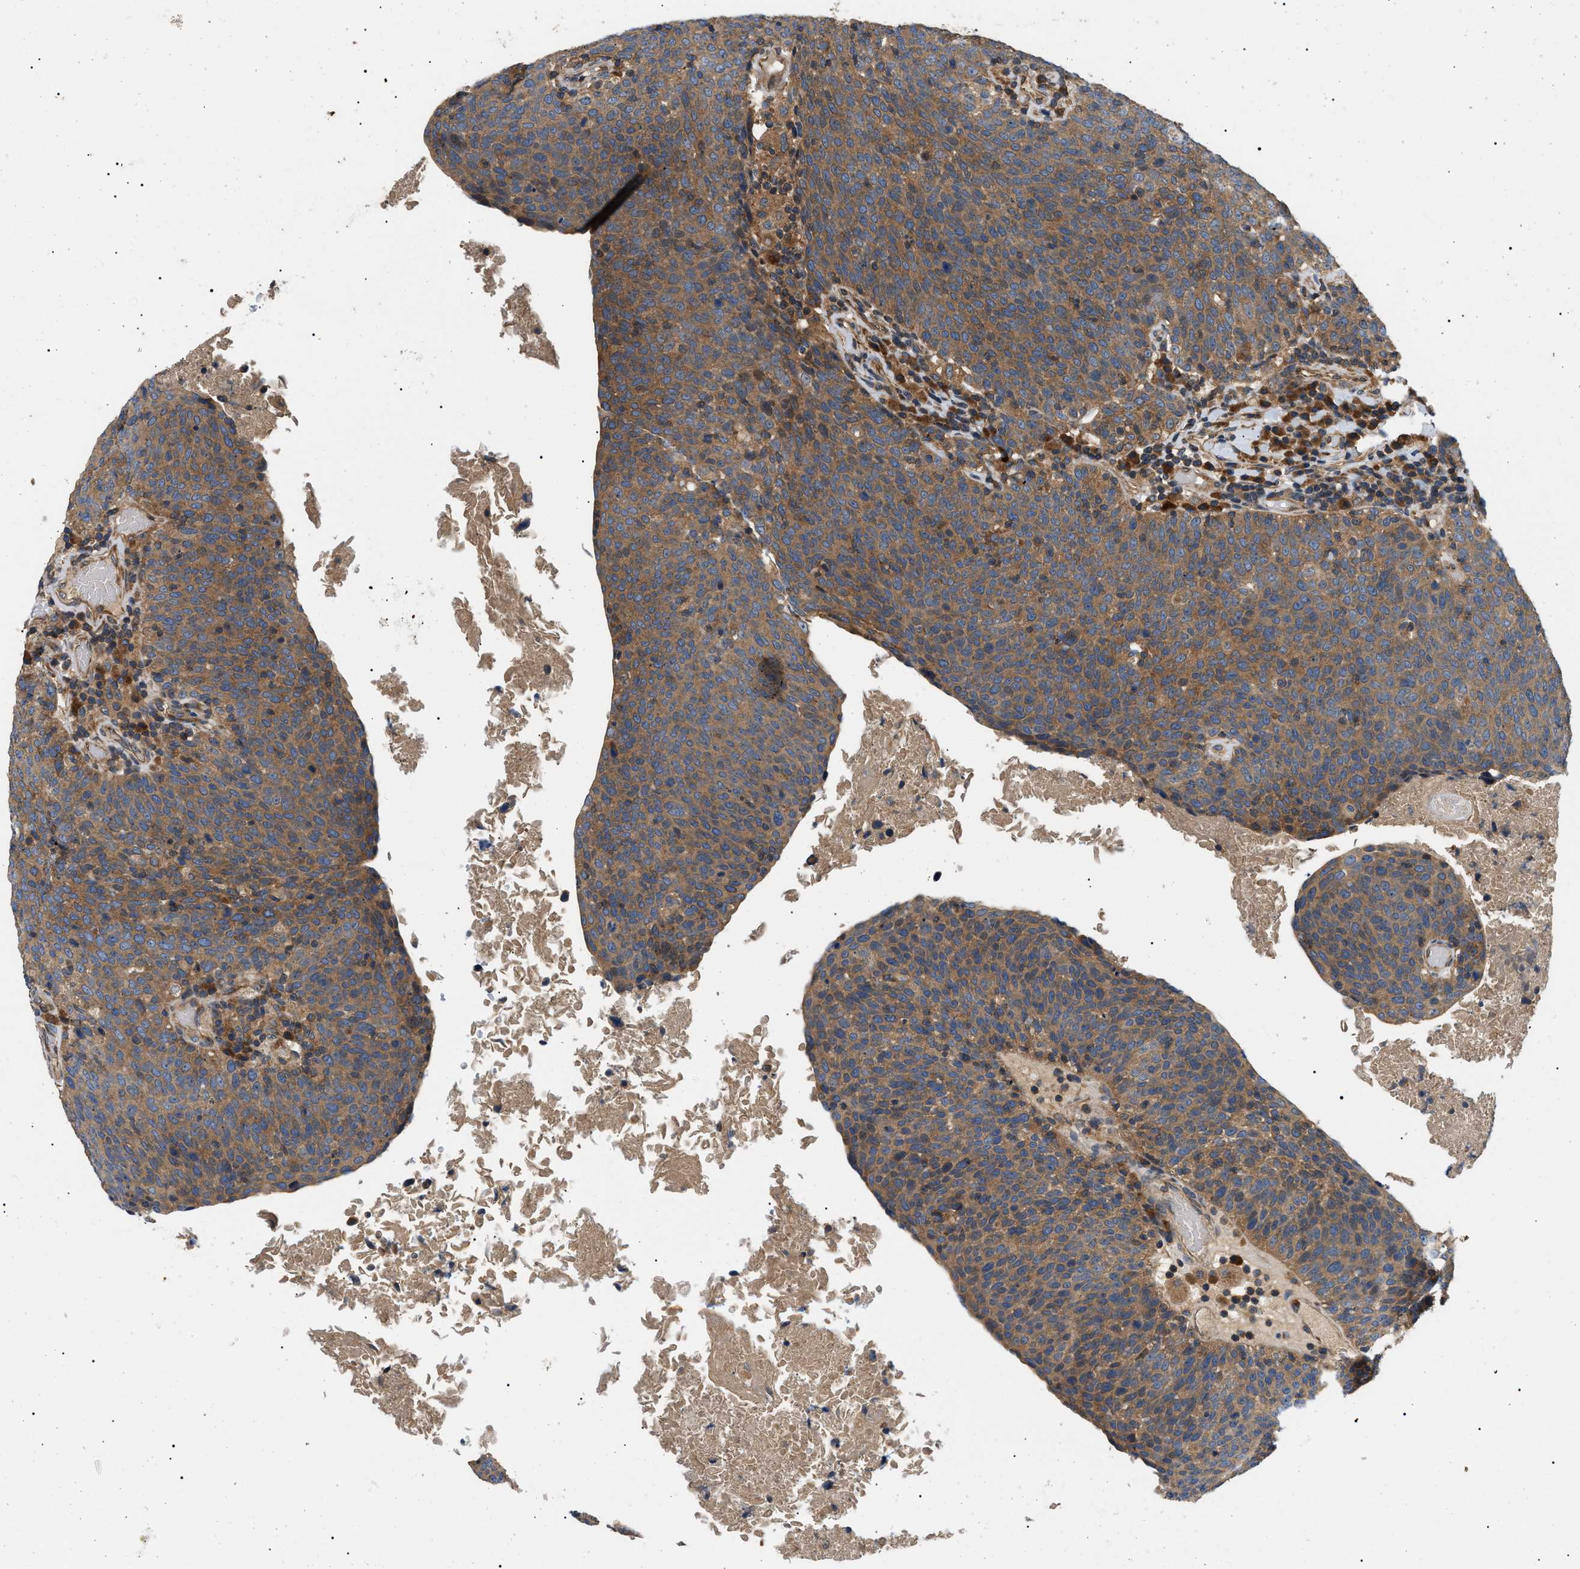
{"staining": {"intensity": "moderate", "quantity": ">75%", "location": "cytoplasmic/membranous"}, "tissue": "head and neck cancer", "cell_type": "Tumor cells", "image_type": "cancer", "snomed": [{"axis": "morphology", "description": "Squamous cell carcinoma, NOS"}, {"axis": "morphology", "description": "Squamous cell carcinoma, metastatic, NOS"}, {"axis": "topography", "description": "Lymph node"}, {"axis": "topography", "description": "Head-Neck"}], "caption": "IHC (DAB (3,3'-diaminobenzidine)) staining of human head and neck cancer displays moderate cytoplasmic/membranous protein positivity in approximately >75% of tumor cells. (IHC, brightfield microscopy, high magnification).", "gene": "PPM1B", "patient": {"sex": "male", "age": 62}}